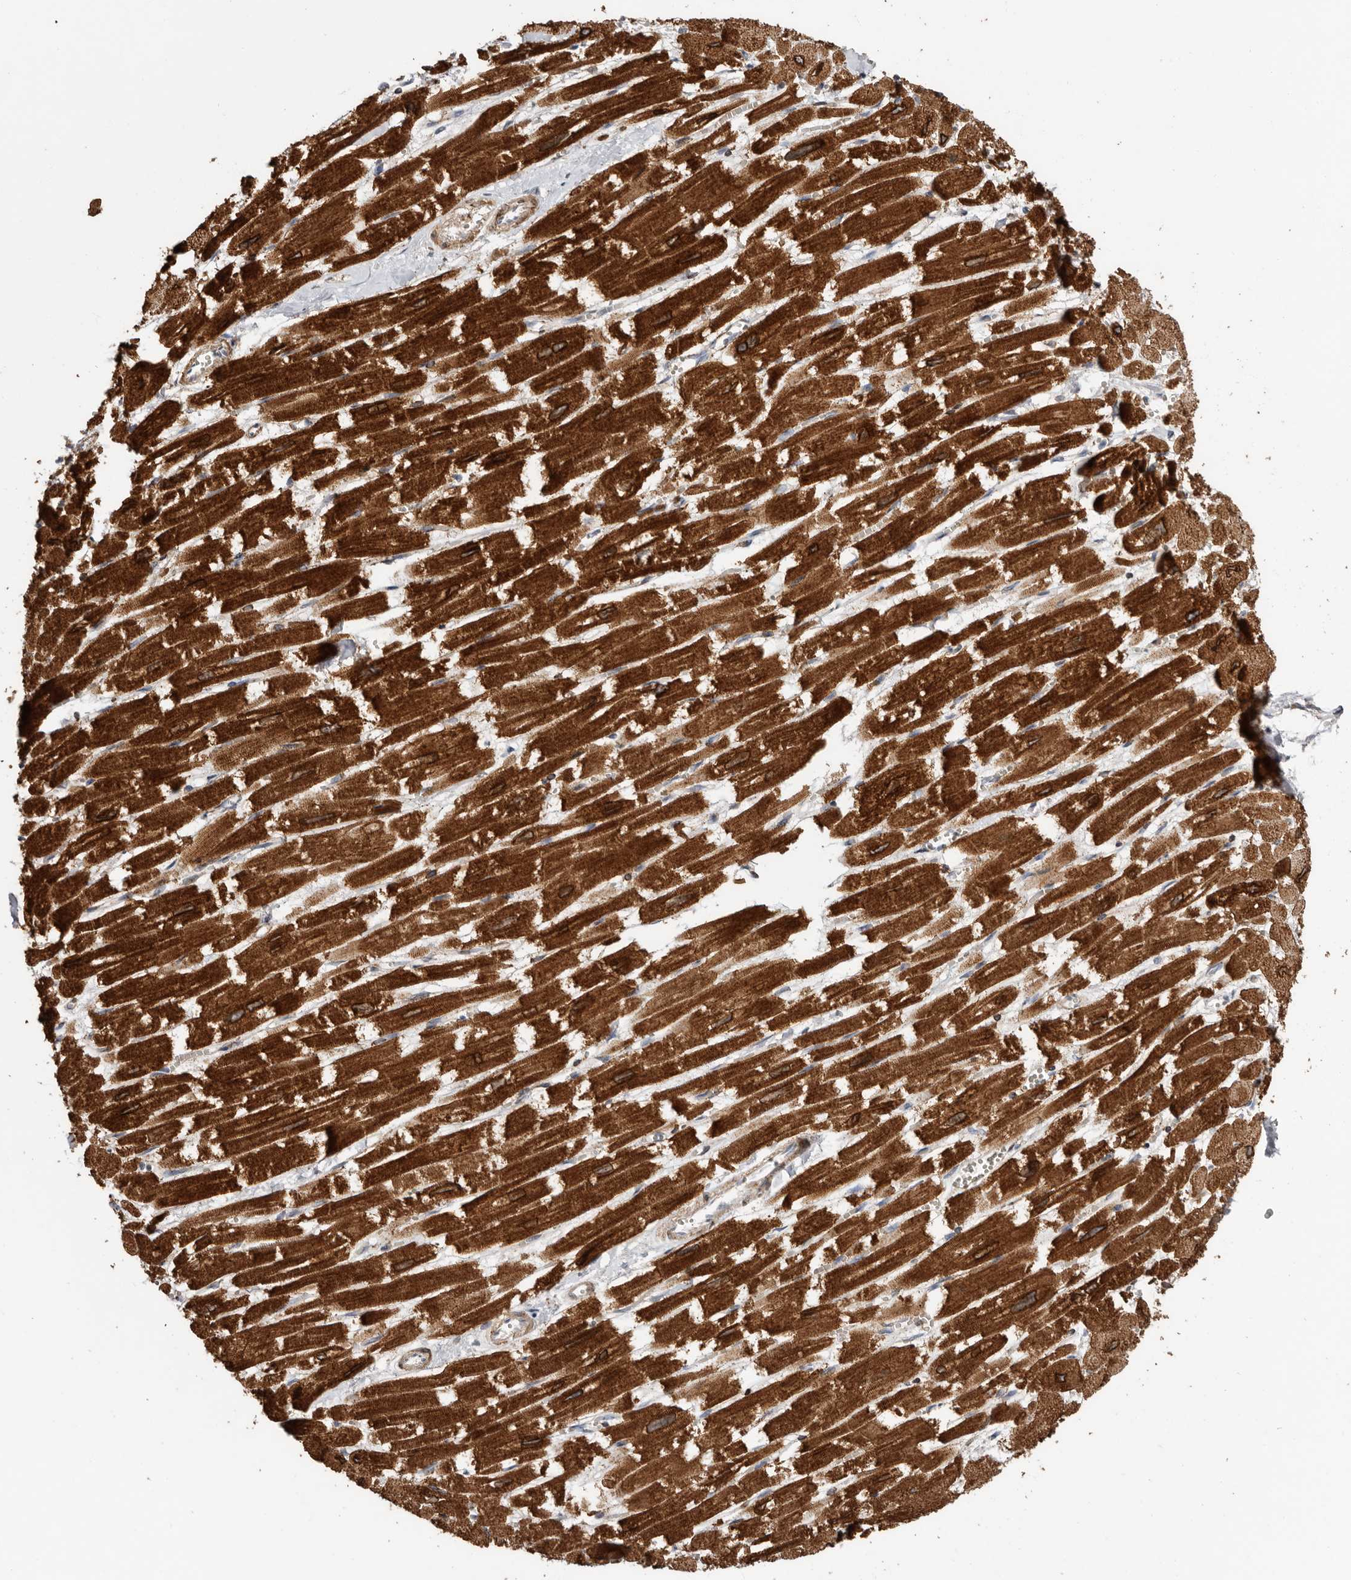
{"staining": {"intensity": "strong", "quantity": ">75%", "location": "cytoplasmic/membranous"}, "tissue": "heart muscle", "cell_type": "Cardiomyocytes", "image_type": "normal", "snomed": [{"axis": "morphology", "description": "Normal tissue, NOS"}, {"axis": "topography", "description": "Heart"}], "caption": "Immunohistochemistry (DAB (3,3'-diaminobenzidine)) staining of normal heart muscle displays strong cytoplasmic/membranous protein expression in approximately >75% of cardiomyocytes. (DAB IHC, brown staining for protein, blue staining for nuclei).", "gene": "PROKR1", "patient": {"sex": "male", "age": 54}}